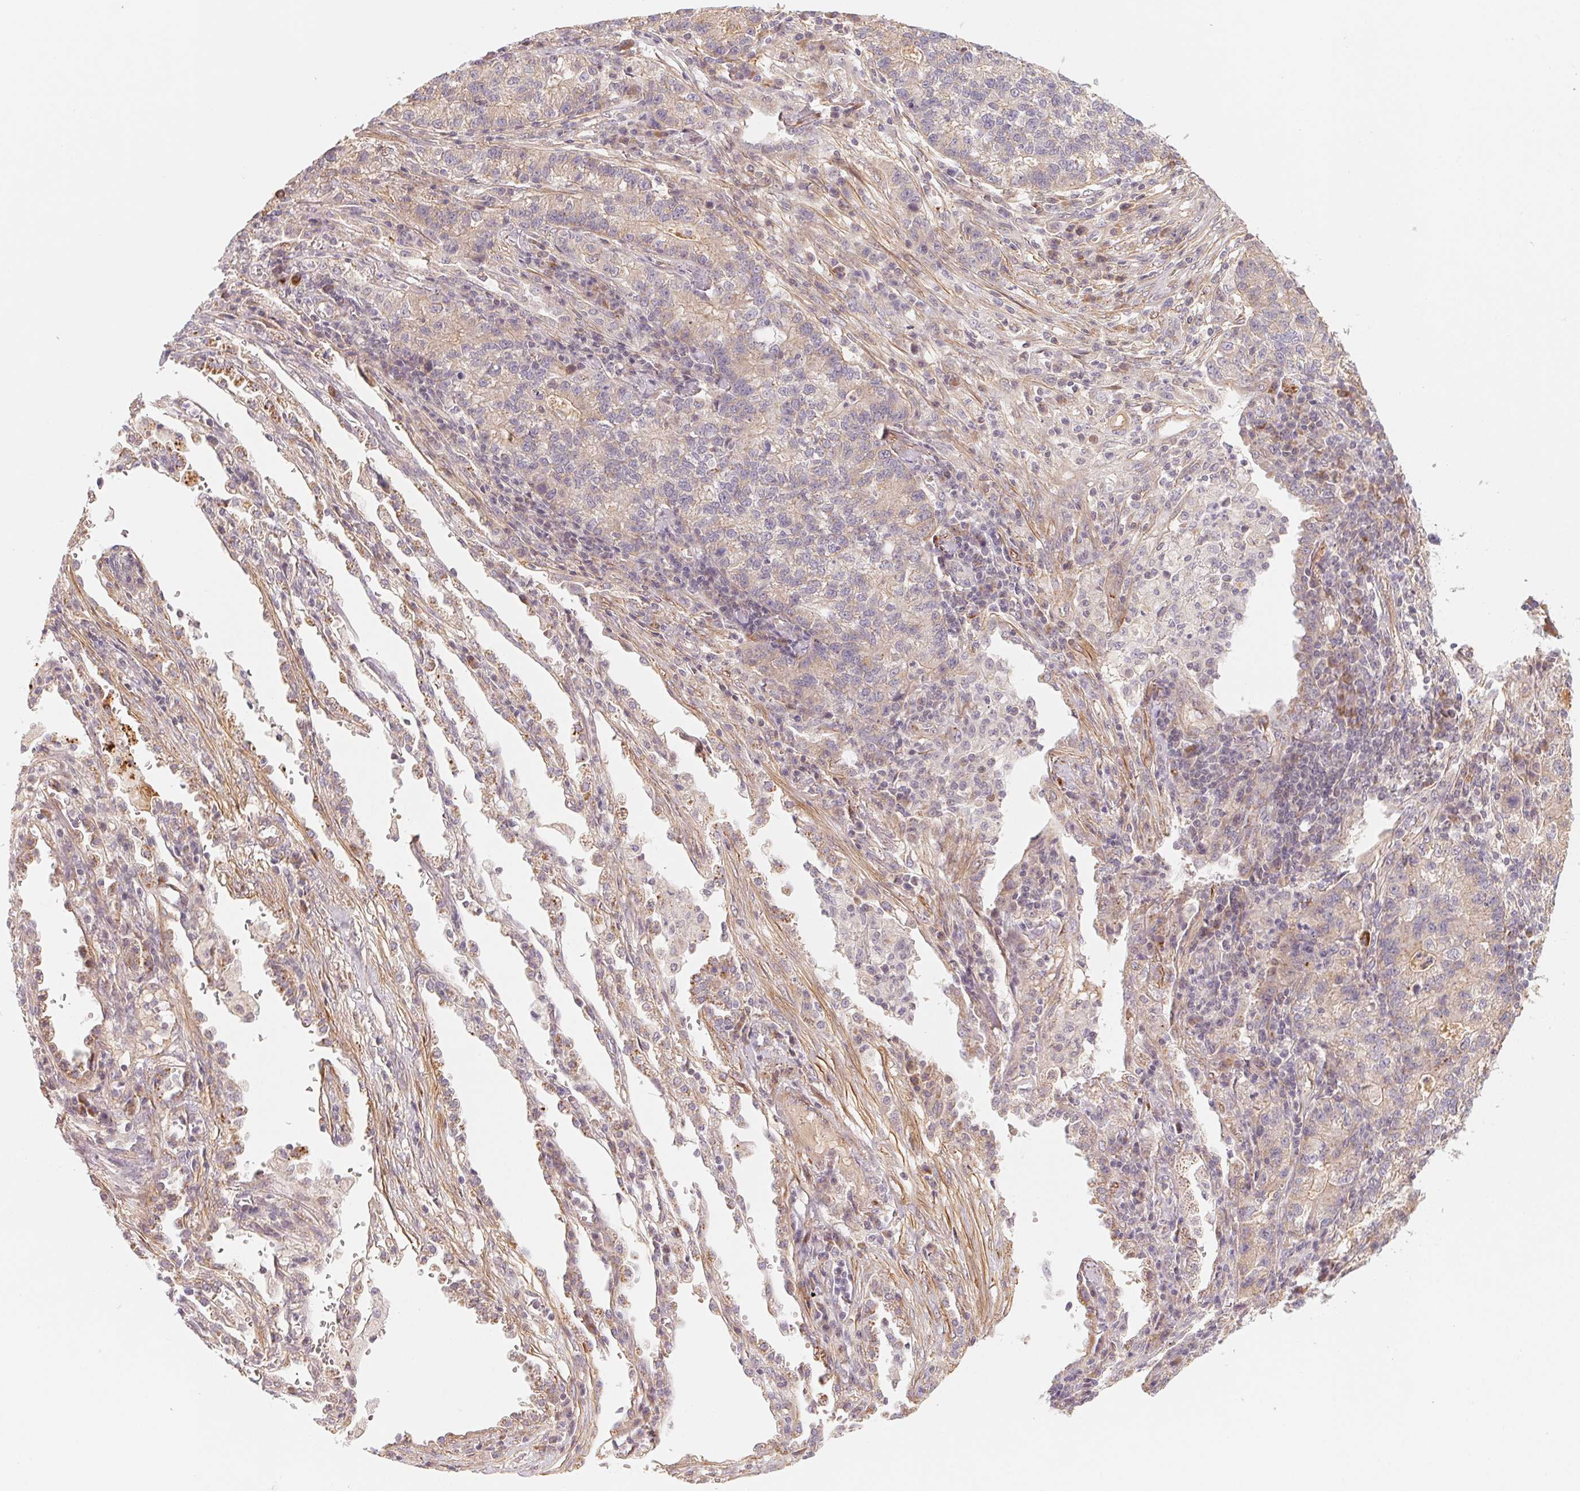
{"staining": {"intensity": "weak", "quantity": "<25%", "location": "cytoplasmic/membranous"}, "tissue": "lung cancer", "cell_type": "Tumor cells", "image_type": "cancer", "snomed": [{"axis": "morphology", "description": "Adenocarcinoma, NOS"}, {"axis": "topography", "description": "Lung"}], "caption": "Tumor cells show no significant staining in adenocarcinoma (lung).", "gene": "CCDC112", "patient": {"sex": "male", "age": 57}}